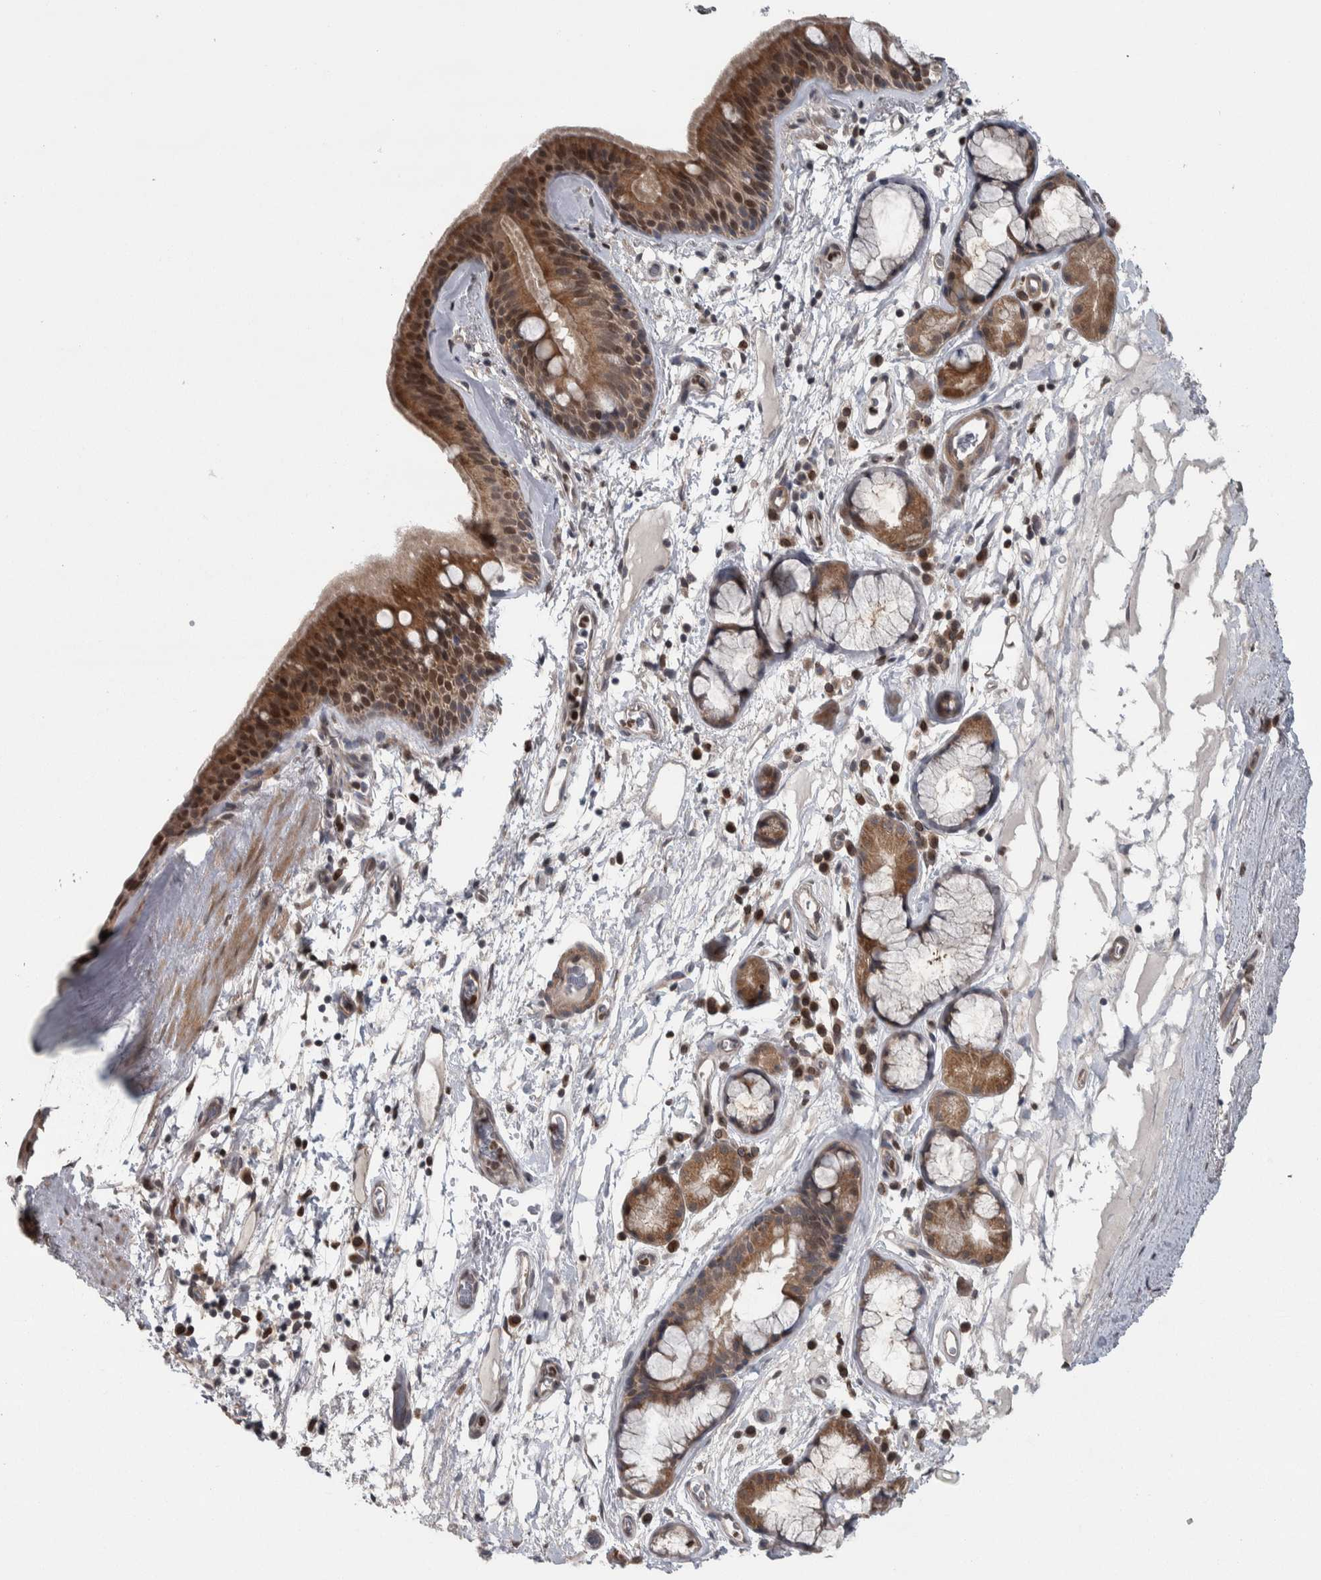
{"staining": {"intensity": "strong", "quantity": ">75%", "location": "cytoplasmic/membranous,nuclear"}, "tissue": "bronchus", "cell_type": "Respiratory epithelial cells", "image_type": "normal", "snomed": [{"axis": "morphology", "description": "Normal tissue, NOS"}, {"axis": "topography", "description": "Cartilage tissue"}], "caption": "IHC of unremarkable bronchus demonstrates high levels of strong cytoplasmic/membranous,nuclear positivity in approximately >75% of respiratory epithelial cells.", "gene": "CWC27", "patient": {"sex": "female", "age": 63}}